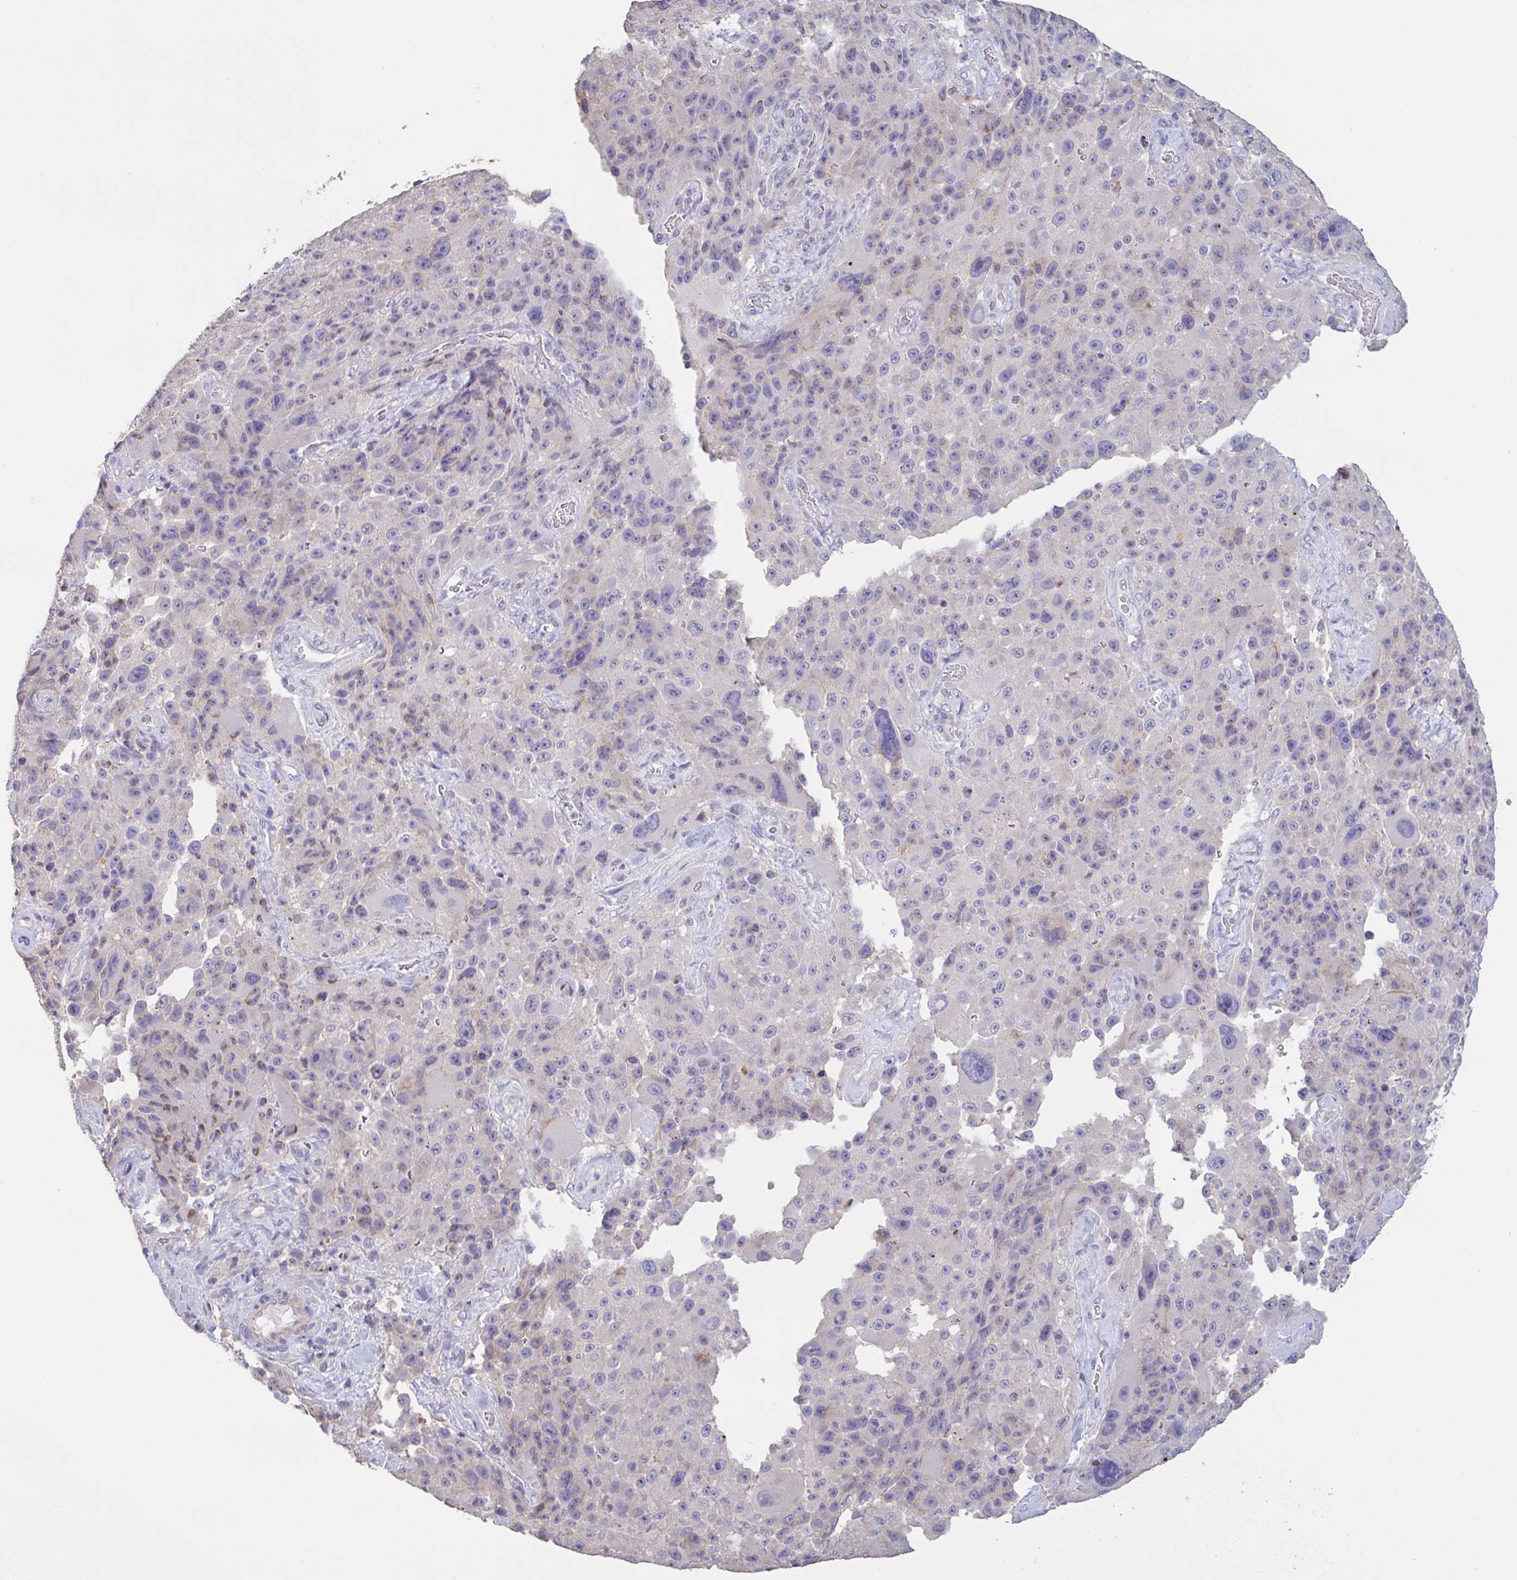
{"staining": {"intensity": "negative", "quantity": "none", "location": "none"}, "tissue": "melanoma", "cell_type": "Tumor cells", "image_type": "cancer", "snomed": [{"axis": "morphology", "description": "Malignant melanoma, Metastatic site"}, {"axis": "topography", "description": "Lymph node"}], "caption": "Malignant melanoma (metastatic site) was stained to show a protein in brown. There is no significant staining in tumor cells. (Stains: DAB (3,3'-diaminobenzidine) immunohistochemistry with hematoxylin counter stain, Microscopy: brightfield microscopy at high magnification).", "gene": "CHMP5", "patient": {"sex": "male", "age": 62}}